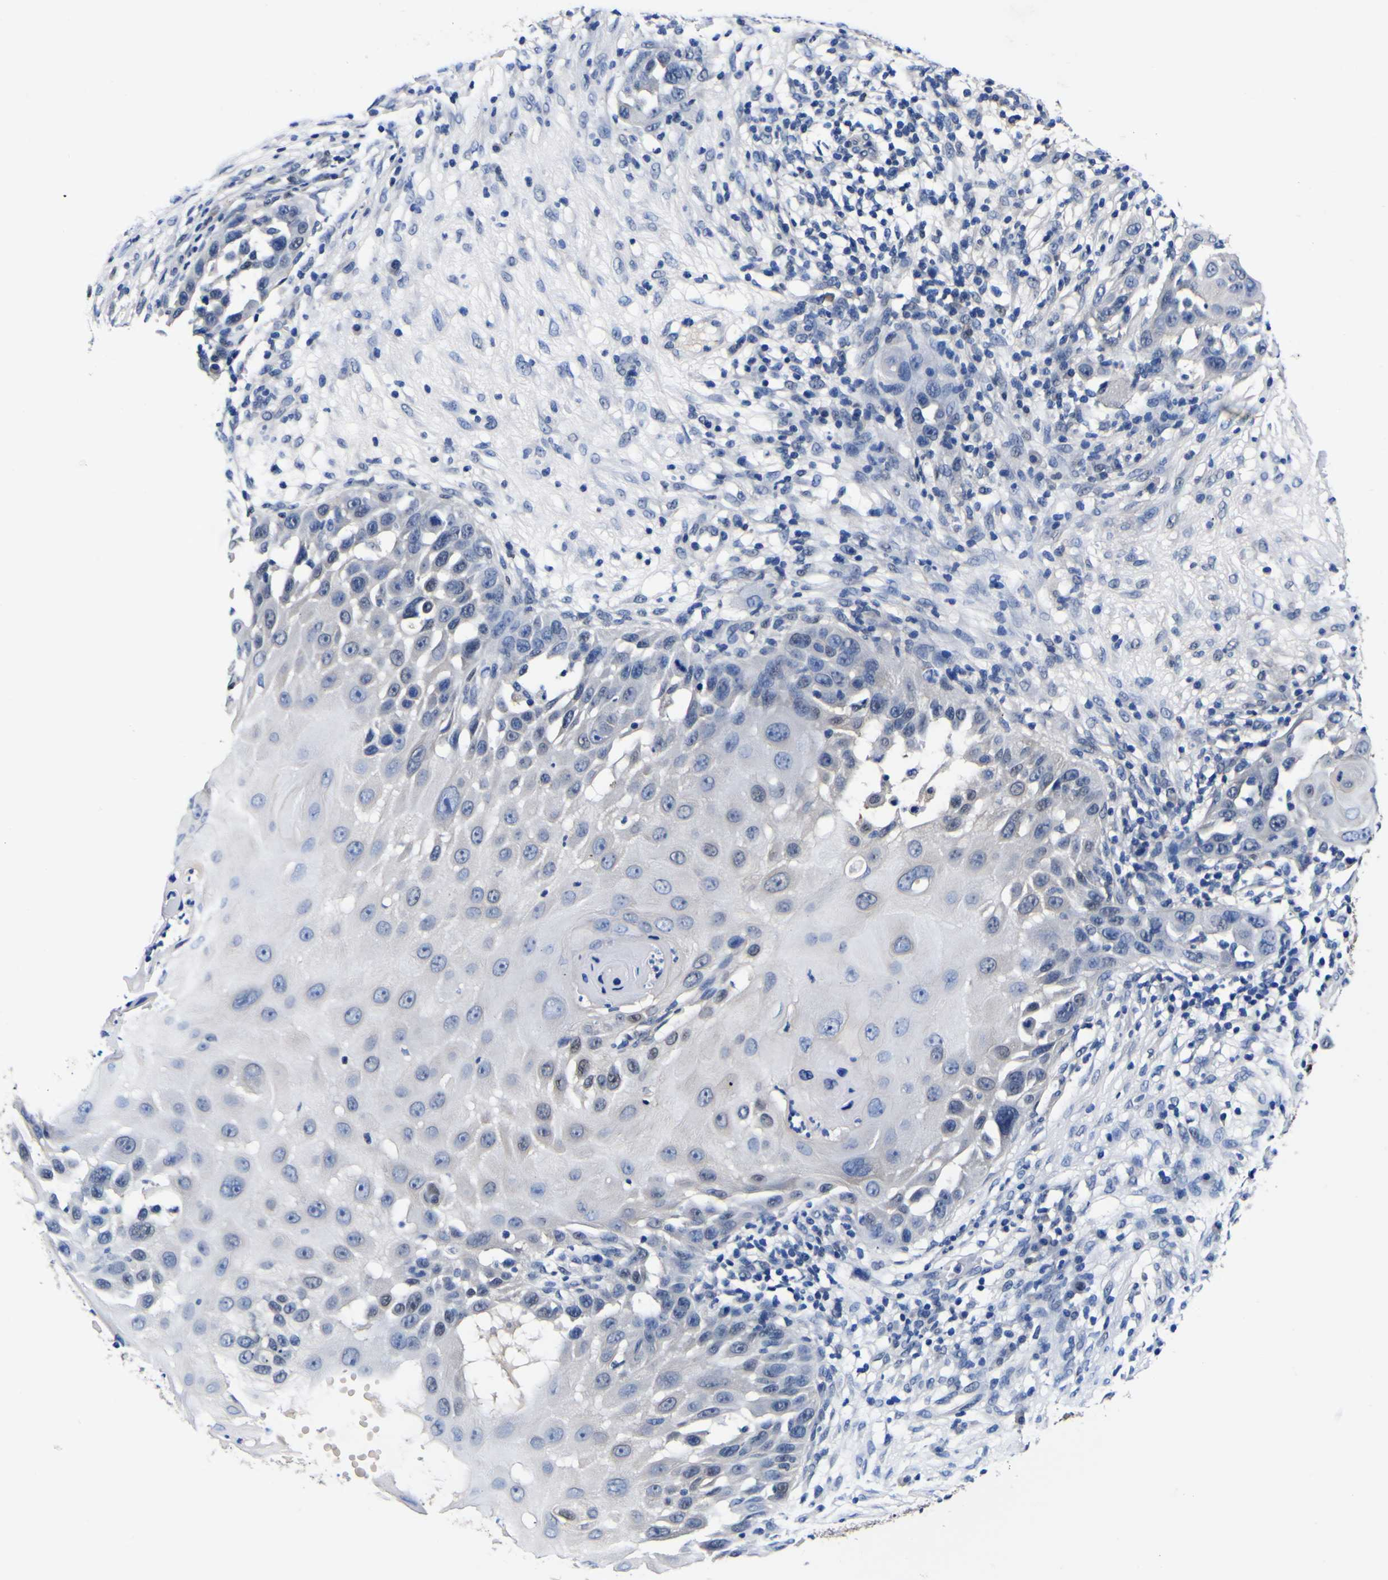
{"staining": {"intensity": "negative", "quantity": "none", "location": "none"}, "tissue": "skin cancer", "cell_type": "Tumor cells", "image_type": "cancer", "snomed": [{"axis": "morphology", "description": "Squamous cell carcinoma, NOS"}, {"axis": "topography", "description": "Skin"}], "caption": "Micrograph shows no significant protein positivity in tumor cells of skin cancer. The staining was performed using DAB to visualize the protein expression in brown, while the nuclei were stained in blue with hematoxylin (Magnification: 20x).", "gene": "FAM110B", "patient": {"sex": "female", "age": 44}}